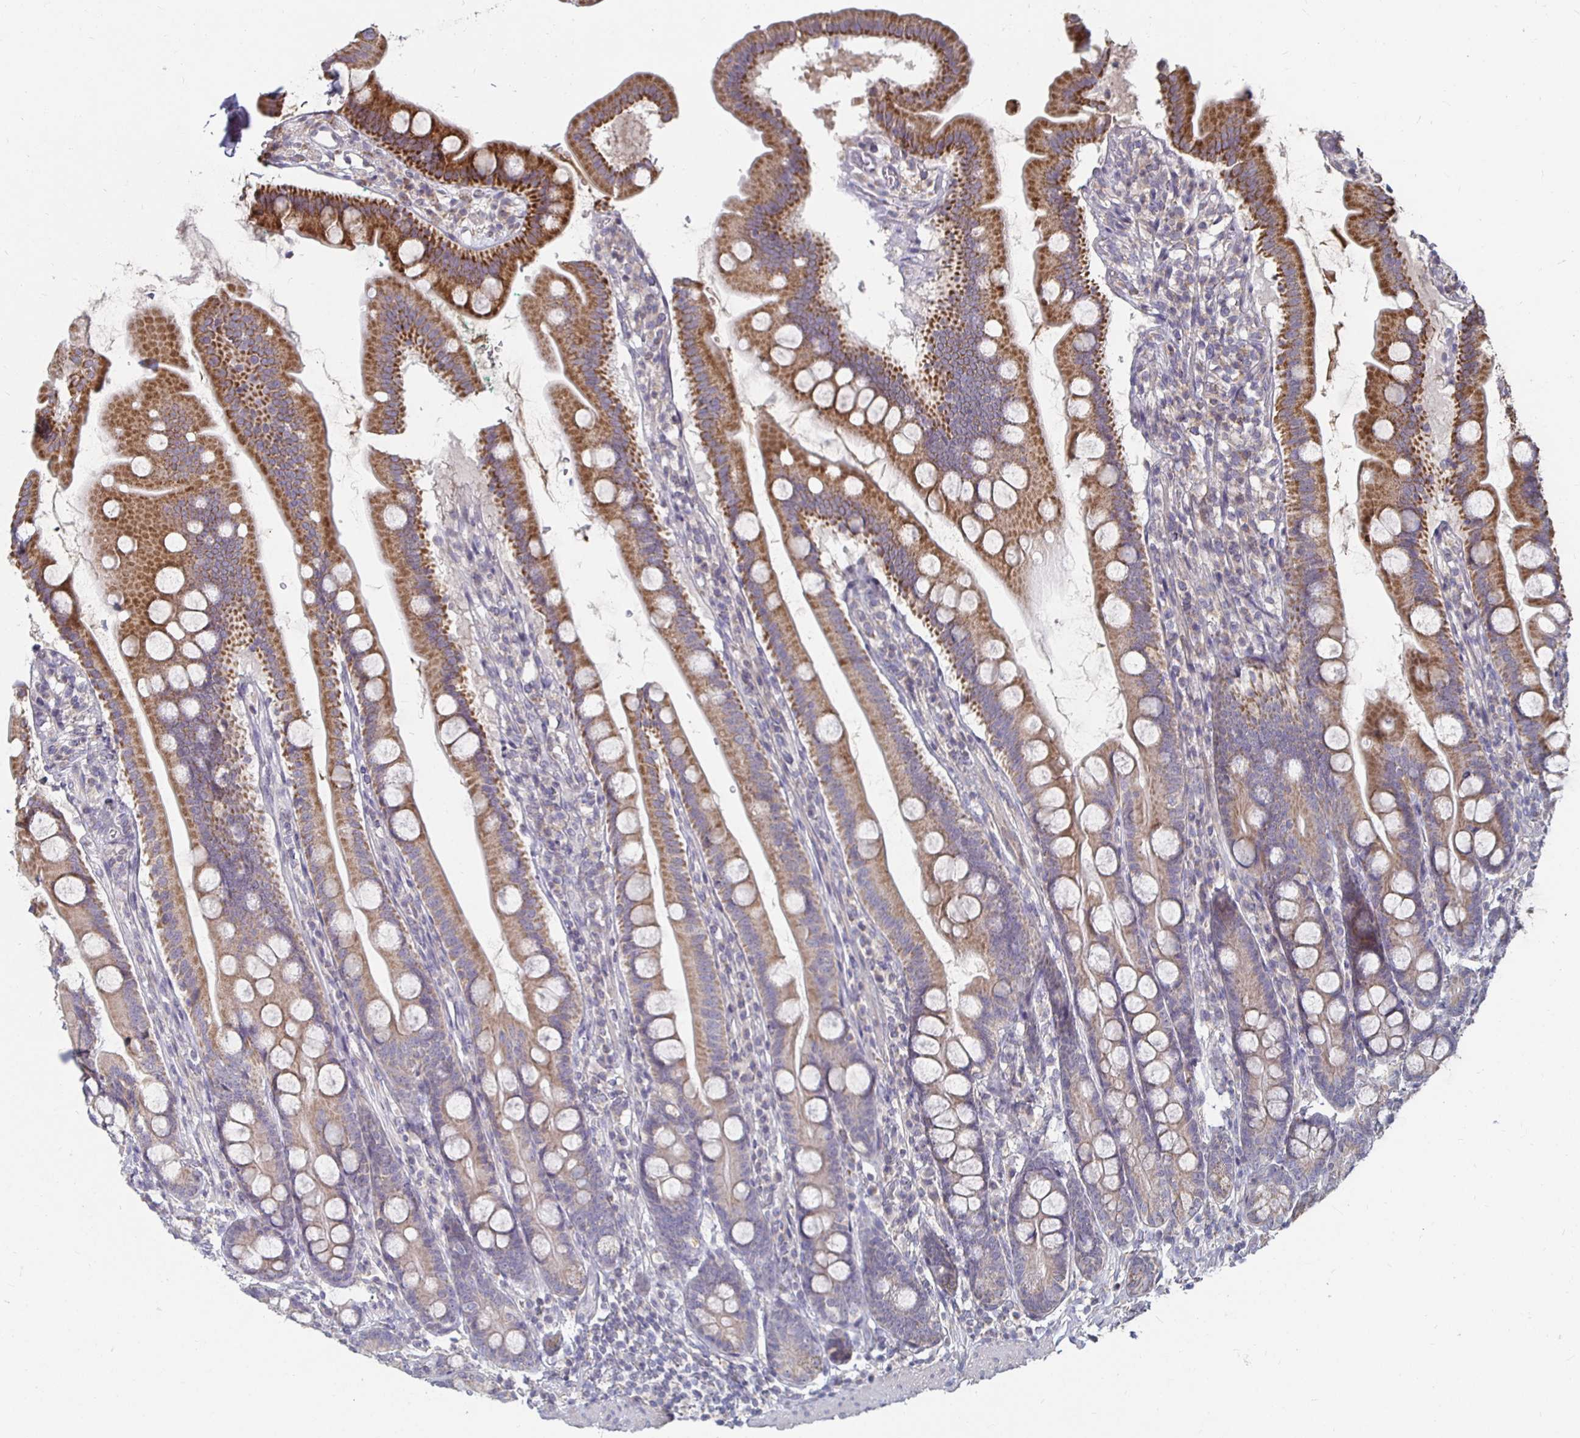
{"staining": {"intensity": "strong", "quantity": ">75%", "location": "cytoplasmic/membranous"}, "tissue": "duodenum", "cell_type": "Glandular cells", "image_type": "normal", "snomed": [{"axis": "morphology", "description": "Normal tissue, NOS"}, {"axis": "topography", "description": "Duodenum"}], "caption": "Brown immunohistochemical staining in benign human duodenum shows strong cytoplasmic/membranous expression in about >75% of glandular cells. (DAB (3,3'-diaminobenzidine) = brown stain, brightfield microscopy at high magnification).", "gene": "RNF144B", "patient": {"sex": "female", "age": 67}}